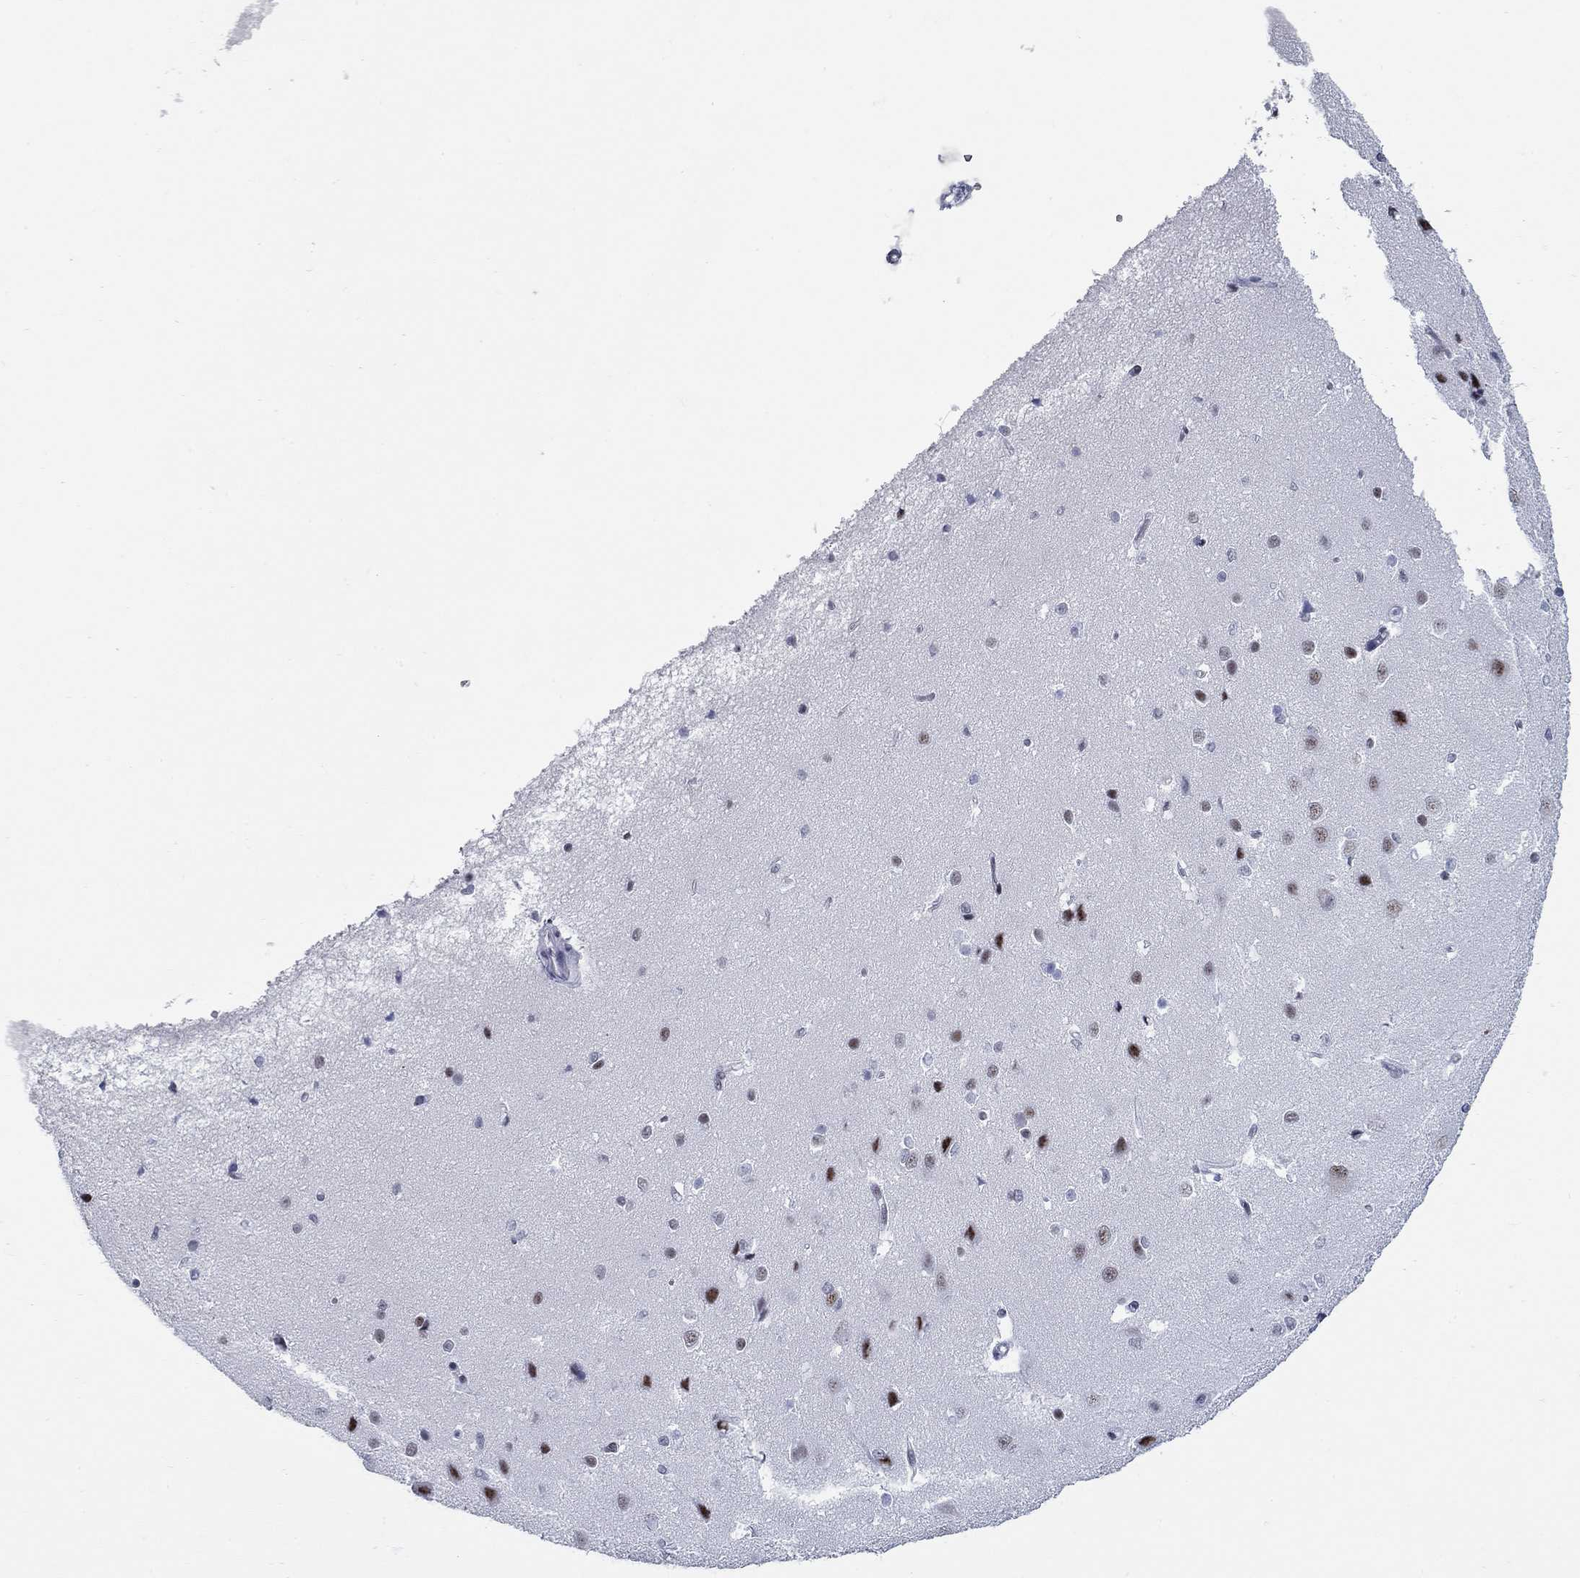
{"staining": {"intensity": "negative", "quantity": "none", "location": "none"}, "tissue": "cerebral cortex", "cell_type": "Endothelial cells", "image_type": "normal", "snomed": [{"axis": "morphology", "description": "Normal tissue, NOS"}, {"axis": "topography", "description": "Cerebral cortex"}], "caption": "A micrograph of cerebral cortex stained for a protein shows no brown staining in endothelial cells. (DAB immunohistochemistry (IHC), high magnification).", "gene": "ASF1B", "patient": {"sex": "male", "age": 37}}